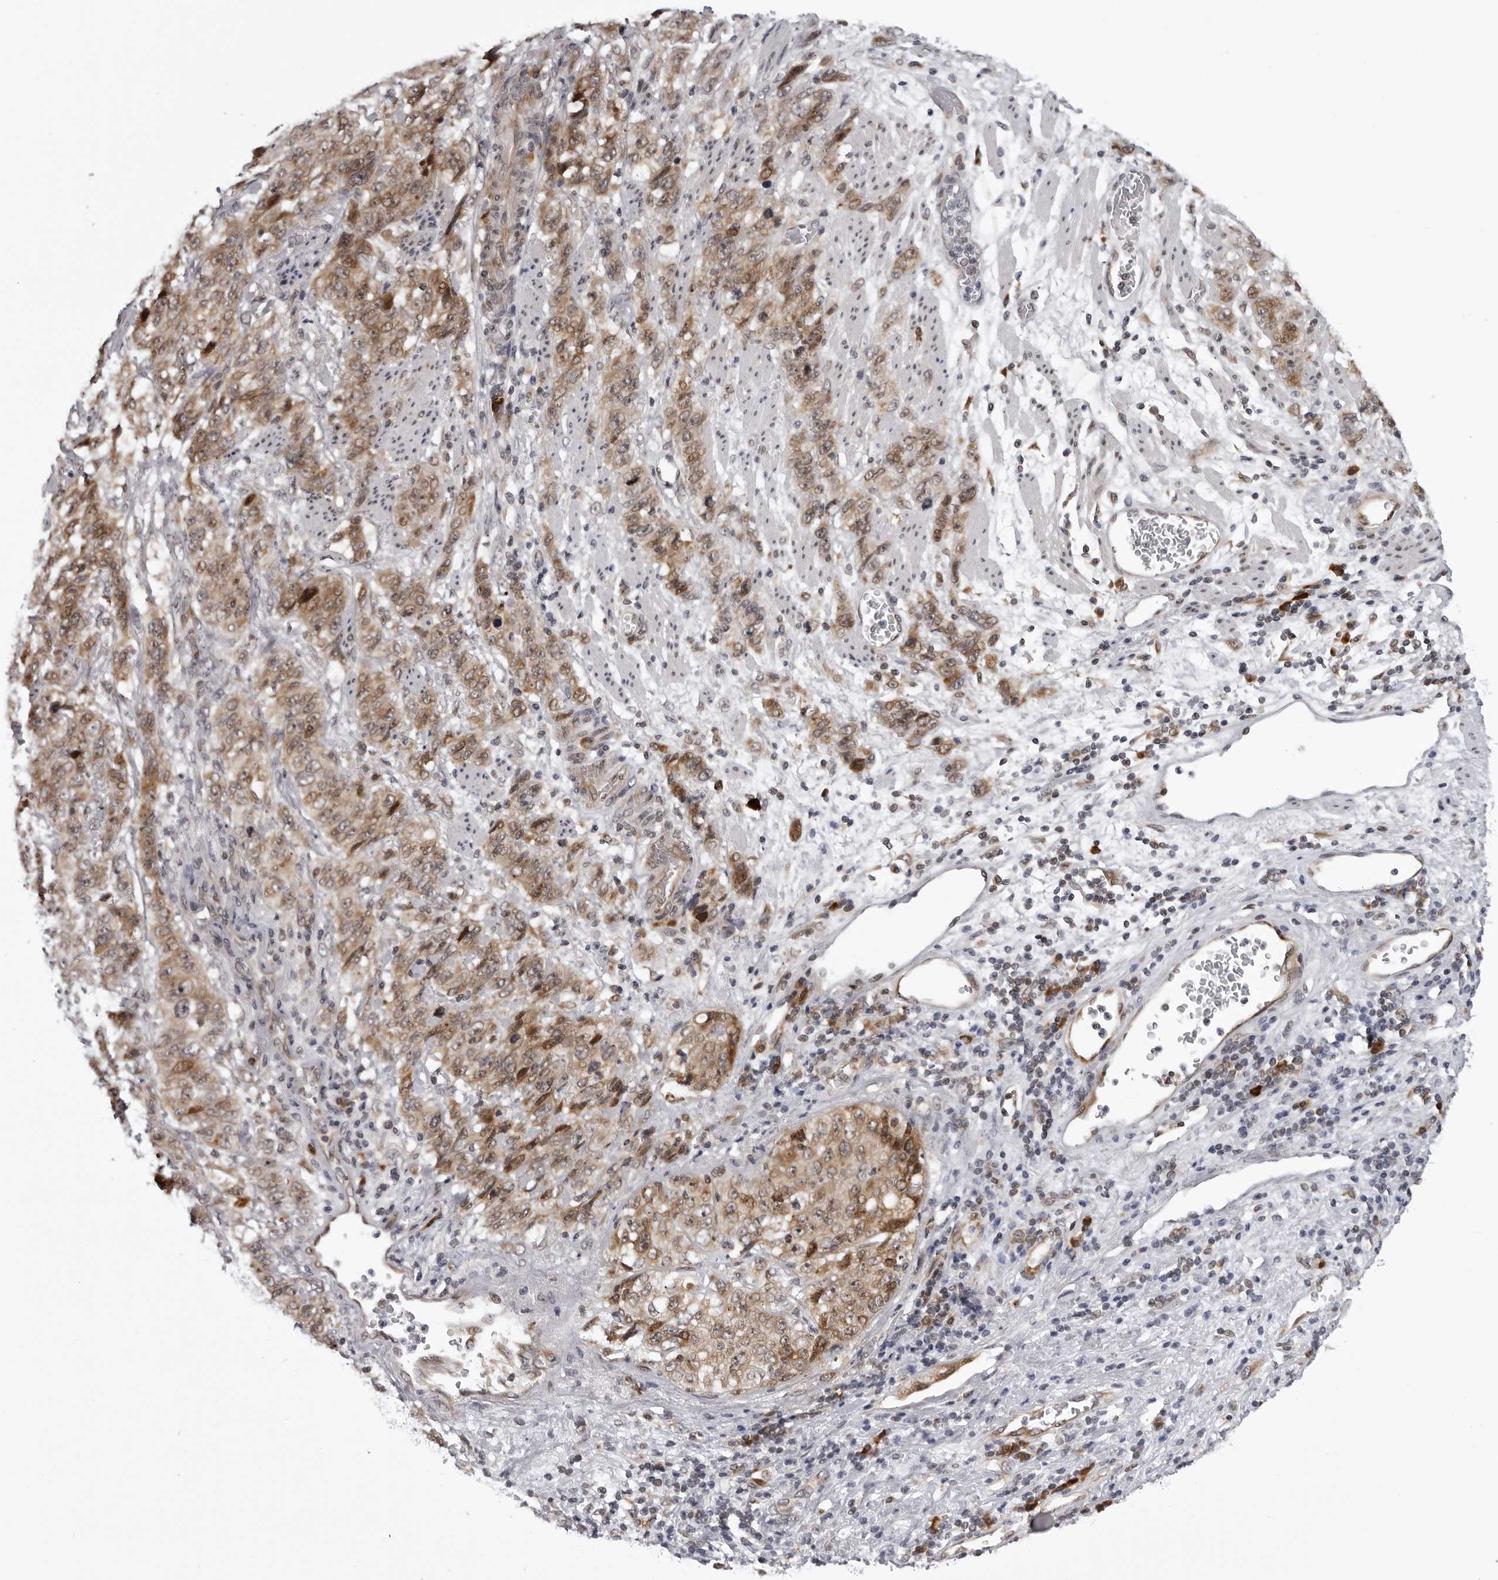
{"staining": {"intensity": "moderate", "quantity": ">75%", "location": "cytoplasmic/membranous,nuclear"}, "tissue": "stomach cancer", "cell_type": "Tumor cells", "image_type": "cancer", "snomed": [{"axis": "morphology", "description": "Adenocarcinoma, NOS"}, {"axis": "topography", "description": "Stomach"}], "caption": "High-power microscopy captured an immunohistochemistry (IHC) photomicrograph of stomach cancer (adenocarcinoma), revealing moderate cytoplasmic/membranous and nuclear staining in approximately >75% of tumor cells.", "gene": "GCSAML", "patient": {"sex": "male", "age": 48}}